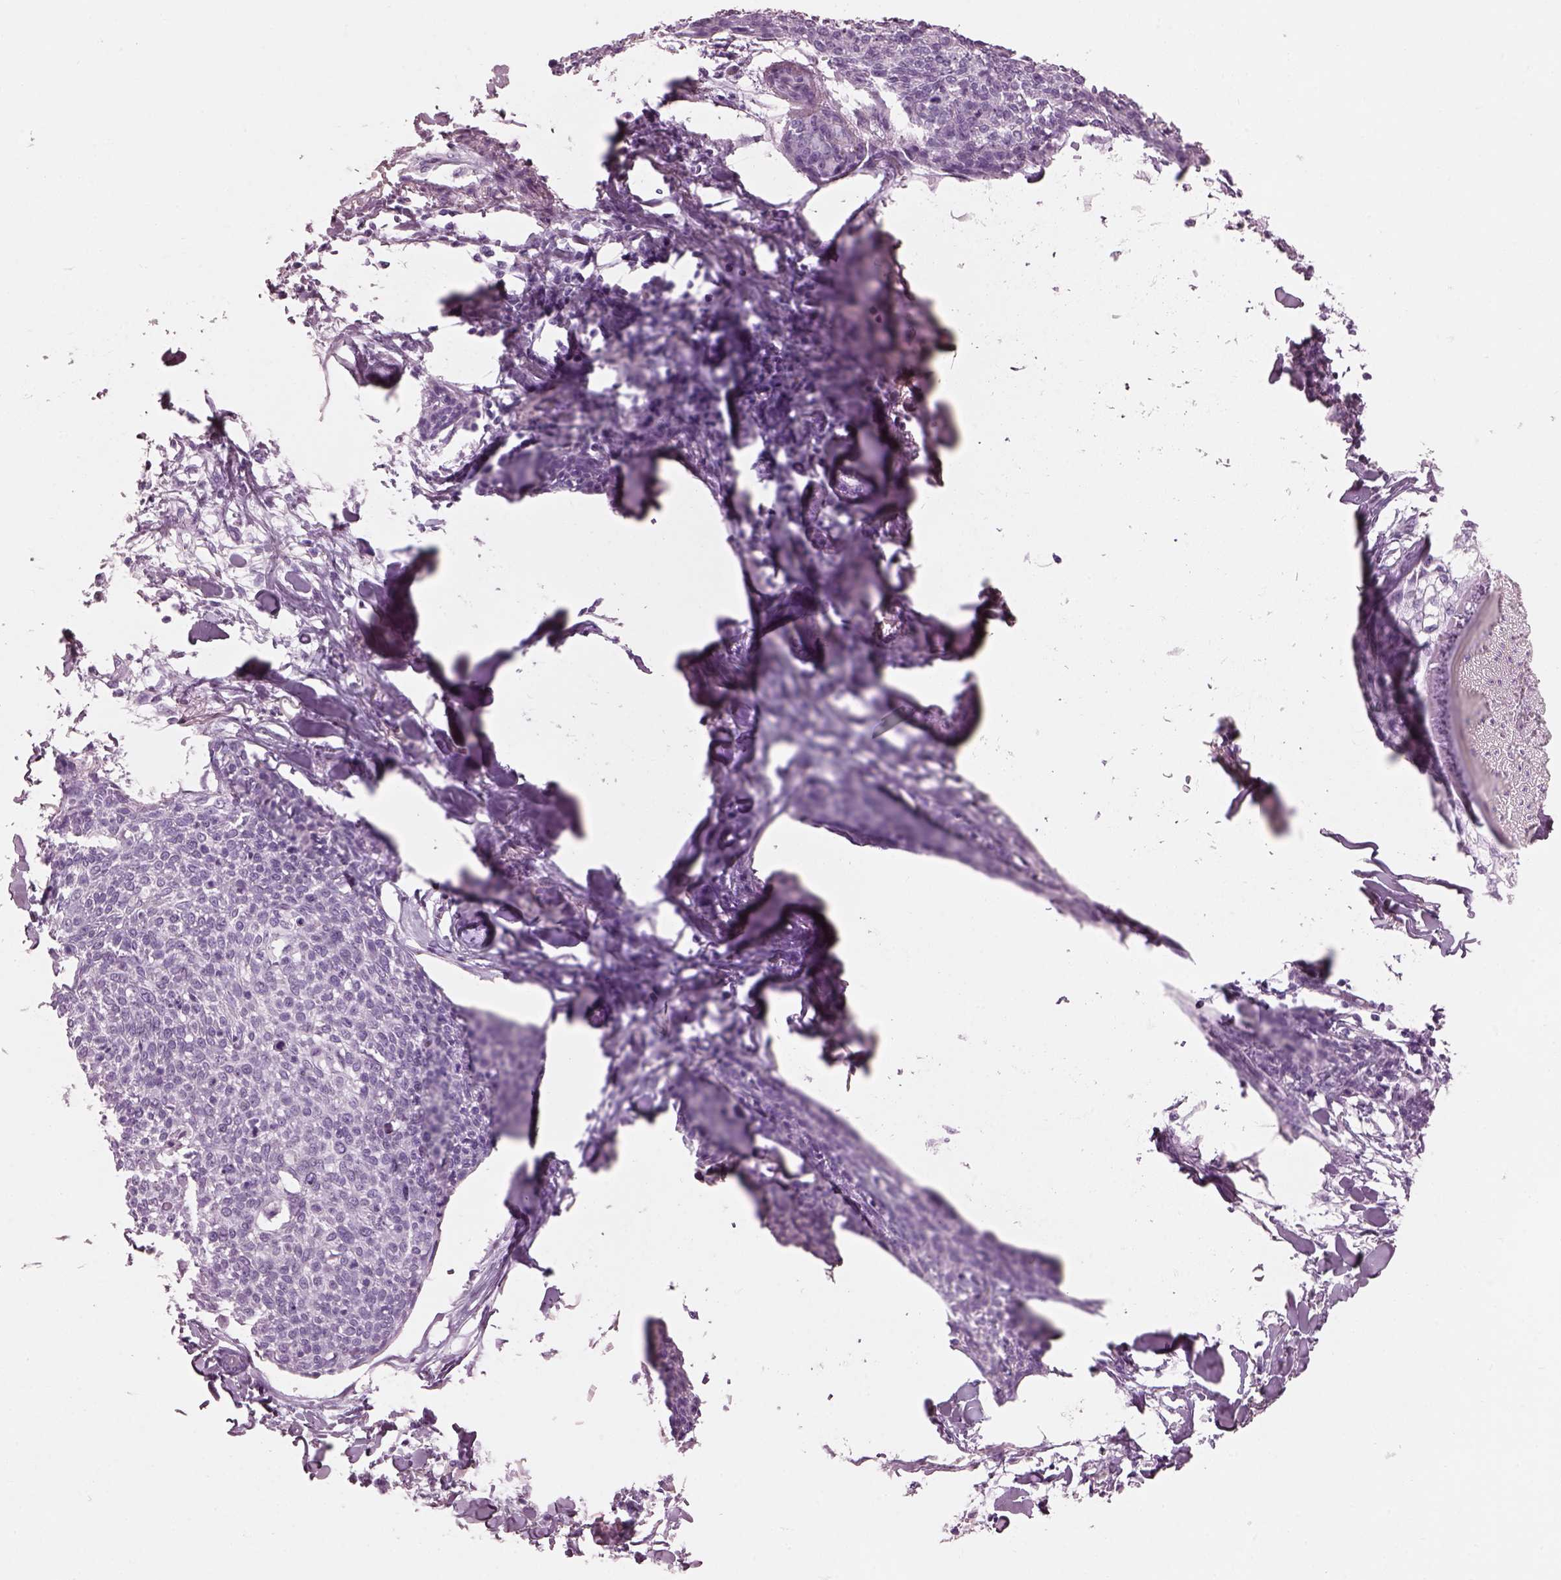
{"staining": {"intensity": "negative", "quantity": "none", "location": "none"}, "tissue": "skin cancer", "cell_type": "Tumor cells", "image_type": "cancer", "snomed": [{"axis": "morphology", "description": "Squamous cell carcinoma, NOS"}, {"axis": "topography", "description": "Skin"}, {"axis": "topography", "description": "Vulva"}], "caption": "An image of skin cancer (squamous cell carcinoma) stained for a protein displays no brown staining in tumor cells.", "gene": "HYDIN", "patient": {"sex": "female", "age": 75}}